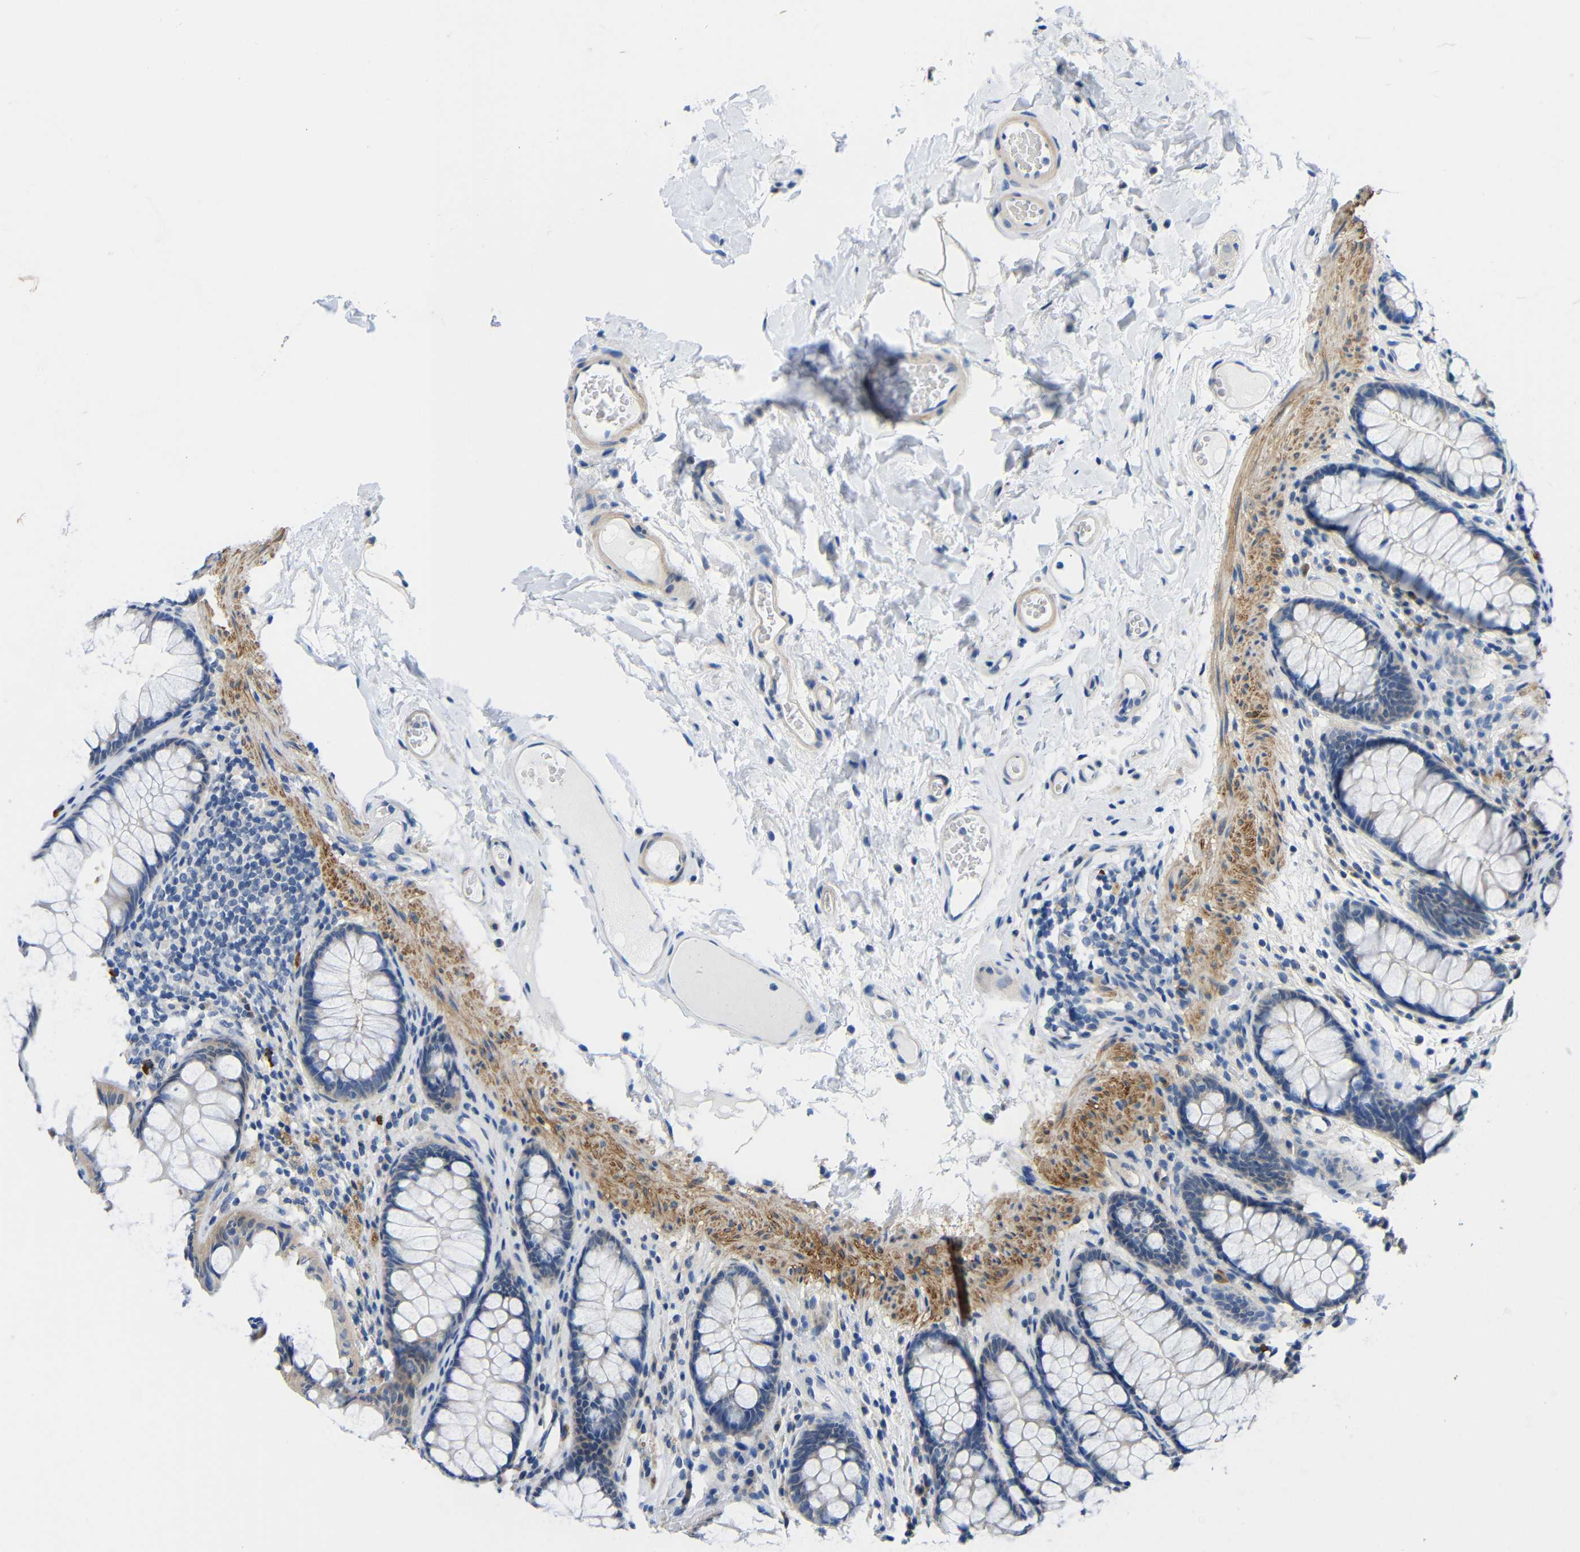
{"staining": {"intensity": "negative", "quantity": "none", "location": "none"}, "tissue": "colon", "cell_type": "Endothelial cells", "image_type": "normal", "snomed": [{"axis": "morphology", "description": "Normal tissue, NOS"}, {"axis": "topography", "description": "Colon"}], "caption": "The immunohistochemistry micrograph has no significant staining in endothelial cells of colon. Nuclei are stained in blue.", "gene": "NEGR1", "patient": {"sex": "female", "age": 55}}